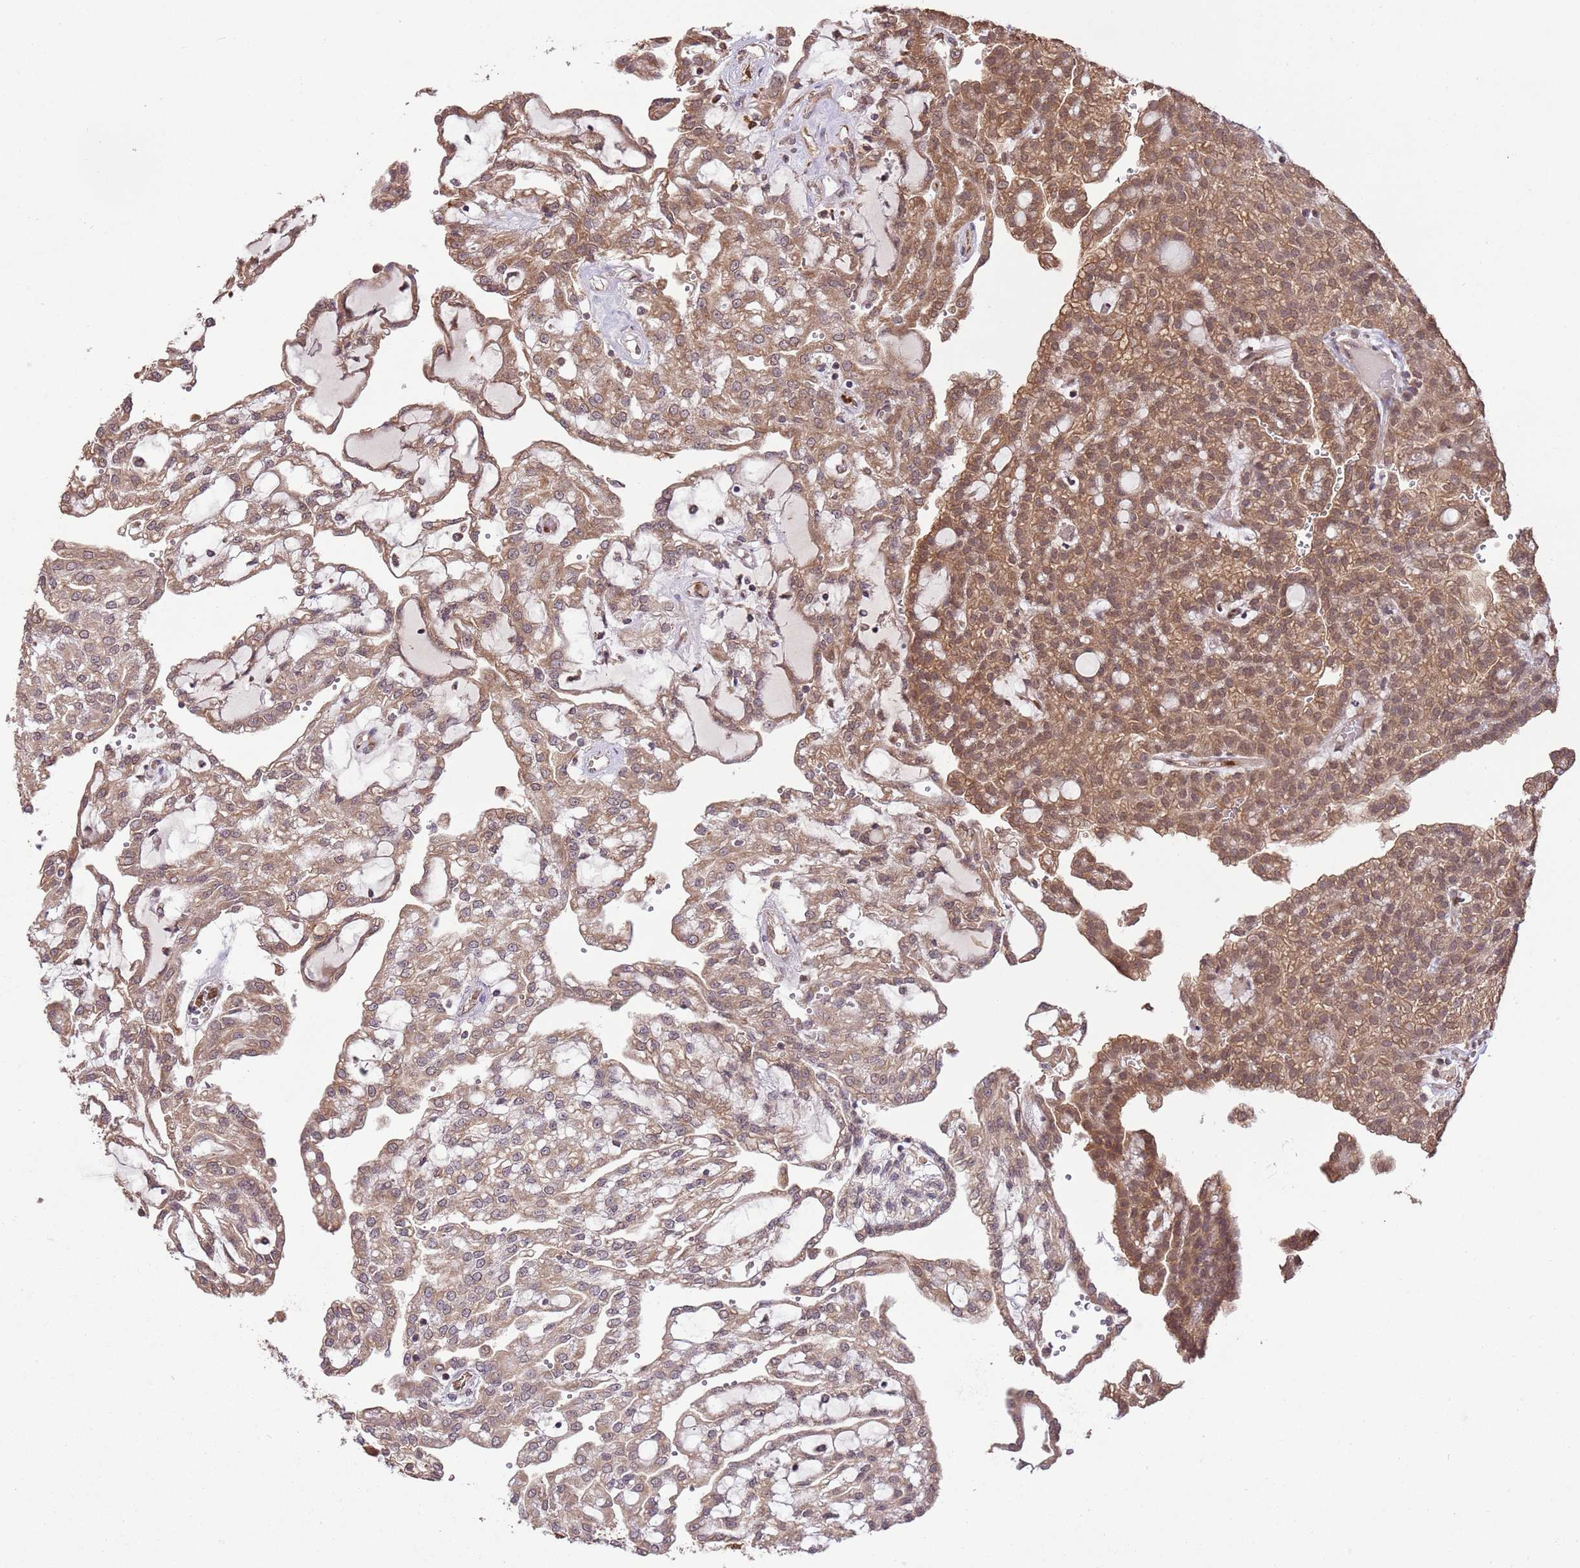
{"staining": {"intensity": "moderate", "quantity": ">75%", "location": "cytoplasmic/membranous,nuclear"}, "tissue": "renal cancer", "cell_type": "Tumor cells", "image_type": "cancer", "snomed": [{"axis": "morphology", "description": "Adenocarcinoma, NOS"}, {"axis": "topography", "description": "Kidney"}], "caption": "Renal cancer (adenocarcinoma) tissue reveals moderate cytoplasmic/membranous and nuclear expression in approximately >75% of tumor cells, visualized by immunohistochemistry.", "gene": "AMIGO1", "patient": {"sex": "male", "age": 63}}